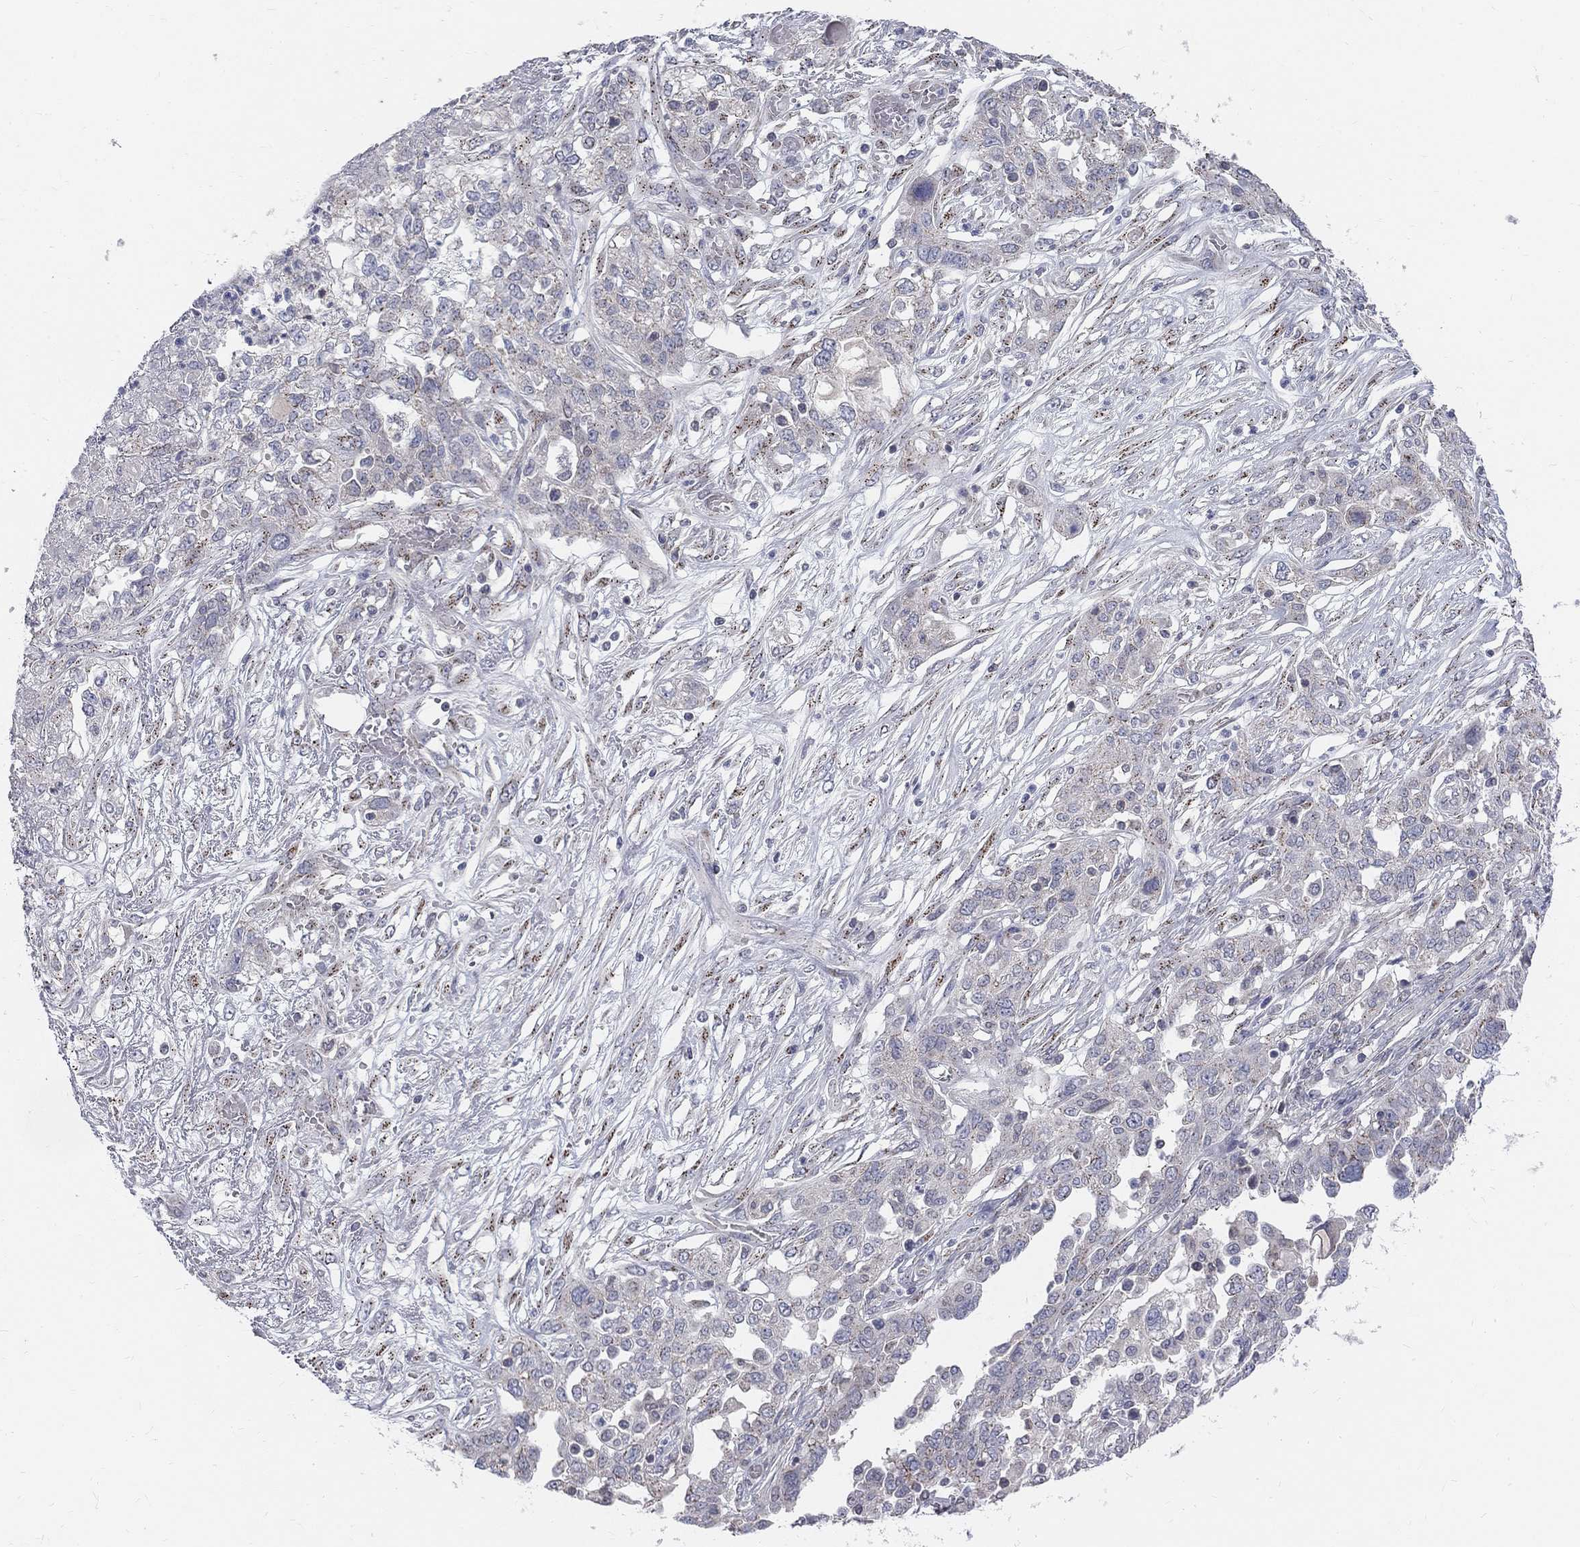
{"staining": {"intensity": "moderate", "quantity": "<25%", "location": "cytoplasmic/membranous"}, "tissue": "ovarian cancer", "cell_type": "Tumor cells", "image_type": "cancer", "snomed": [{"axis": "morphology", "description": "Cystadenocarcinoma, serous, NOS"}, {"axis": "topography", "description": "Ovary"}], "caption": "This histopathology image shows IHC staining of ovarian serous cystadenocarcinoma, with low moderate cytoplasmic/membranous positivity in about <25% of tumor cells.", "gene": "PANK3", "patient": {"sex": "female", "age": 67}}